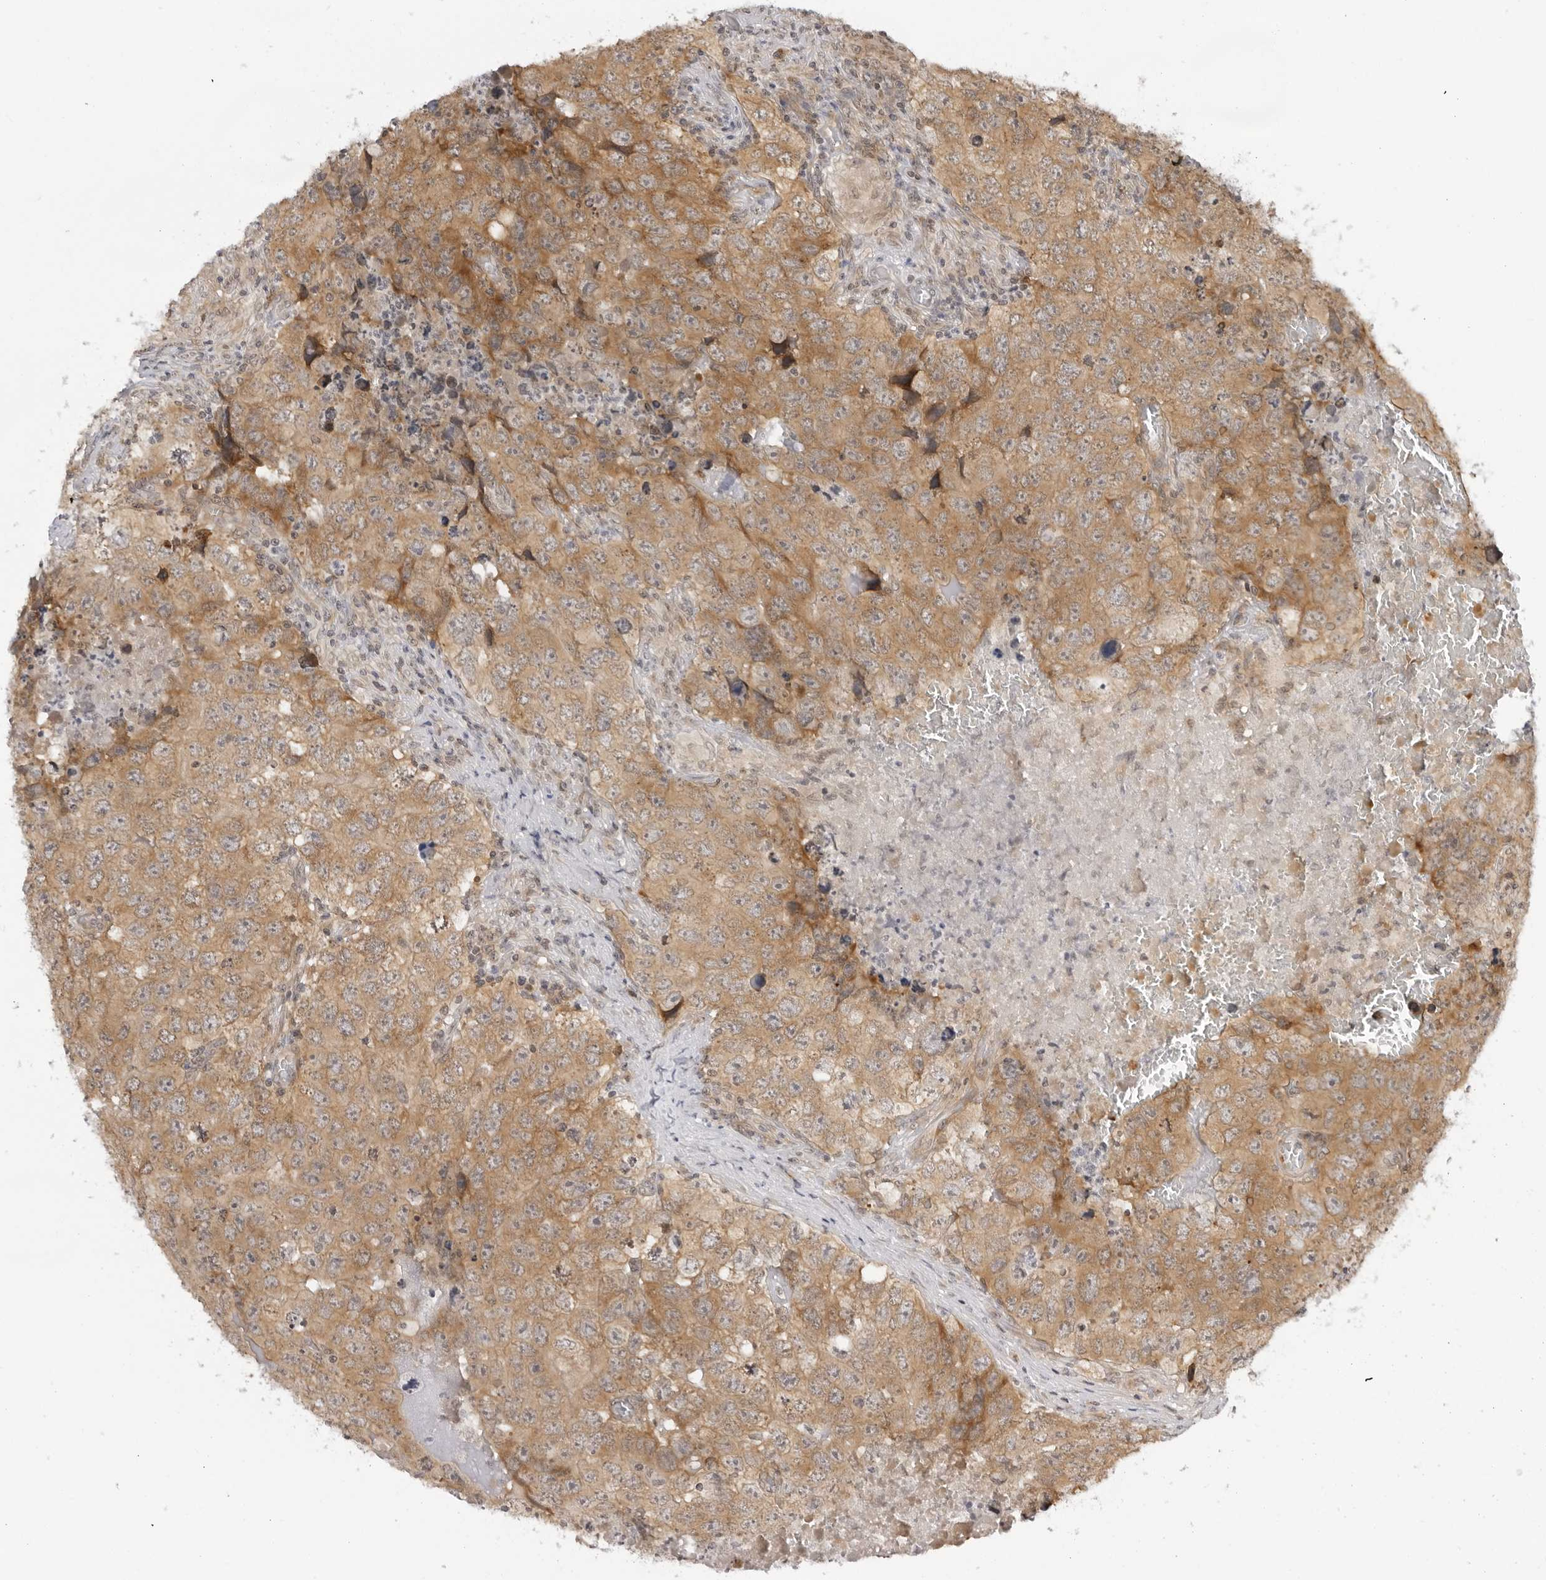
{"staining": {"intensity": "moderate", "quantity": ">75%", "location": "cytoplasmic/membranous"}, "tissue": "testis cancer", "cell_type": "Tumor cells", "image_type": "cancer", "snomed": [{"axis": "morphology", "description": "Seminoma, NOS"}, {"axis": "morphology", "description": "Carcinoma, Embryonal, NOS"}, {"axis": "topography", "description": "Testis"}], "caption": "Protein expression by immunohistochemistry (IHC) reveals moderate cytoplasmic/membranous expression in approximately >75% of tumor cells in embryonal carcinoma (testis). Nuclei are stained in blue.", "gene": "PRRC2C", "patient": {"sex": "male", "age": 43}}